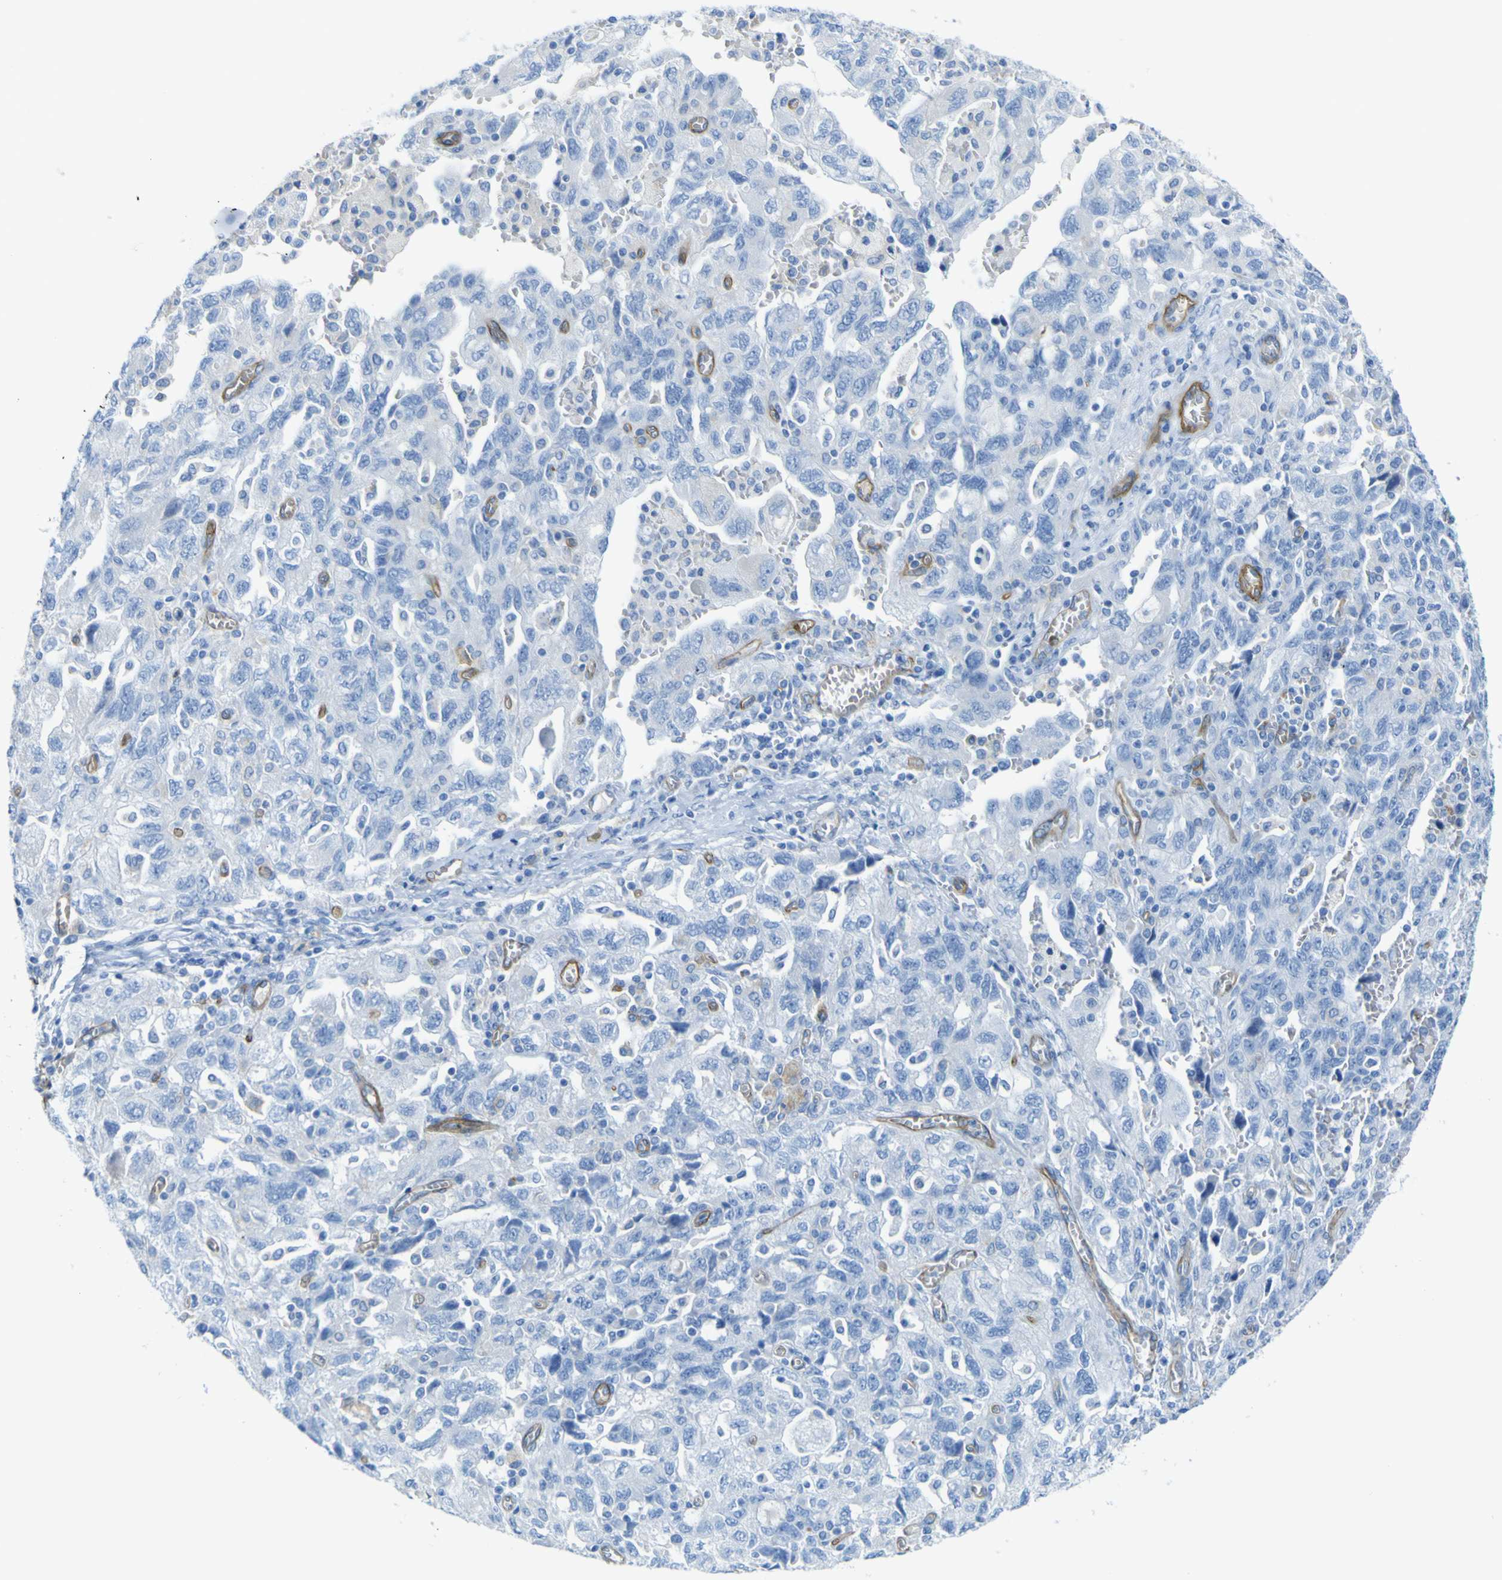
{"staining": {"intensity": "negative", "quantity": "none", "location": "none"}, "tissue": "ovarian cancer", "cell_type": "Tumor cells", "image_type": "cancer", "snomed": [{"axis": "morphology", "description": "Carcinoma, NOS"}, {"axis": "morphology", "description": "Cystadenocarcinoma, serous, NOS"}, {"axis": "topography", "description": "Ovary"}], "caption": "High magnification brightfield microscopy of ovarian cancer (carcinoma) stained with DAB (3,3'-diaminobenzidine) (brown) and counterstained with hematoxylin (blue): tumor cells show no significant expression. Brightfield microscopy of immunohistochemistry stained with DAB (brown) and hematoxylin (blue), captured at high magnification.", "gene": "CD93", "patient": {"sex": "female", "age": 69}}